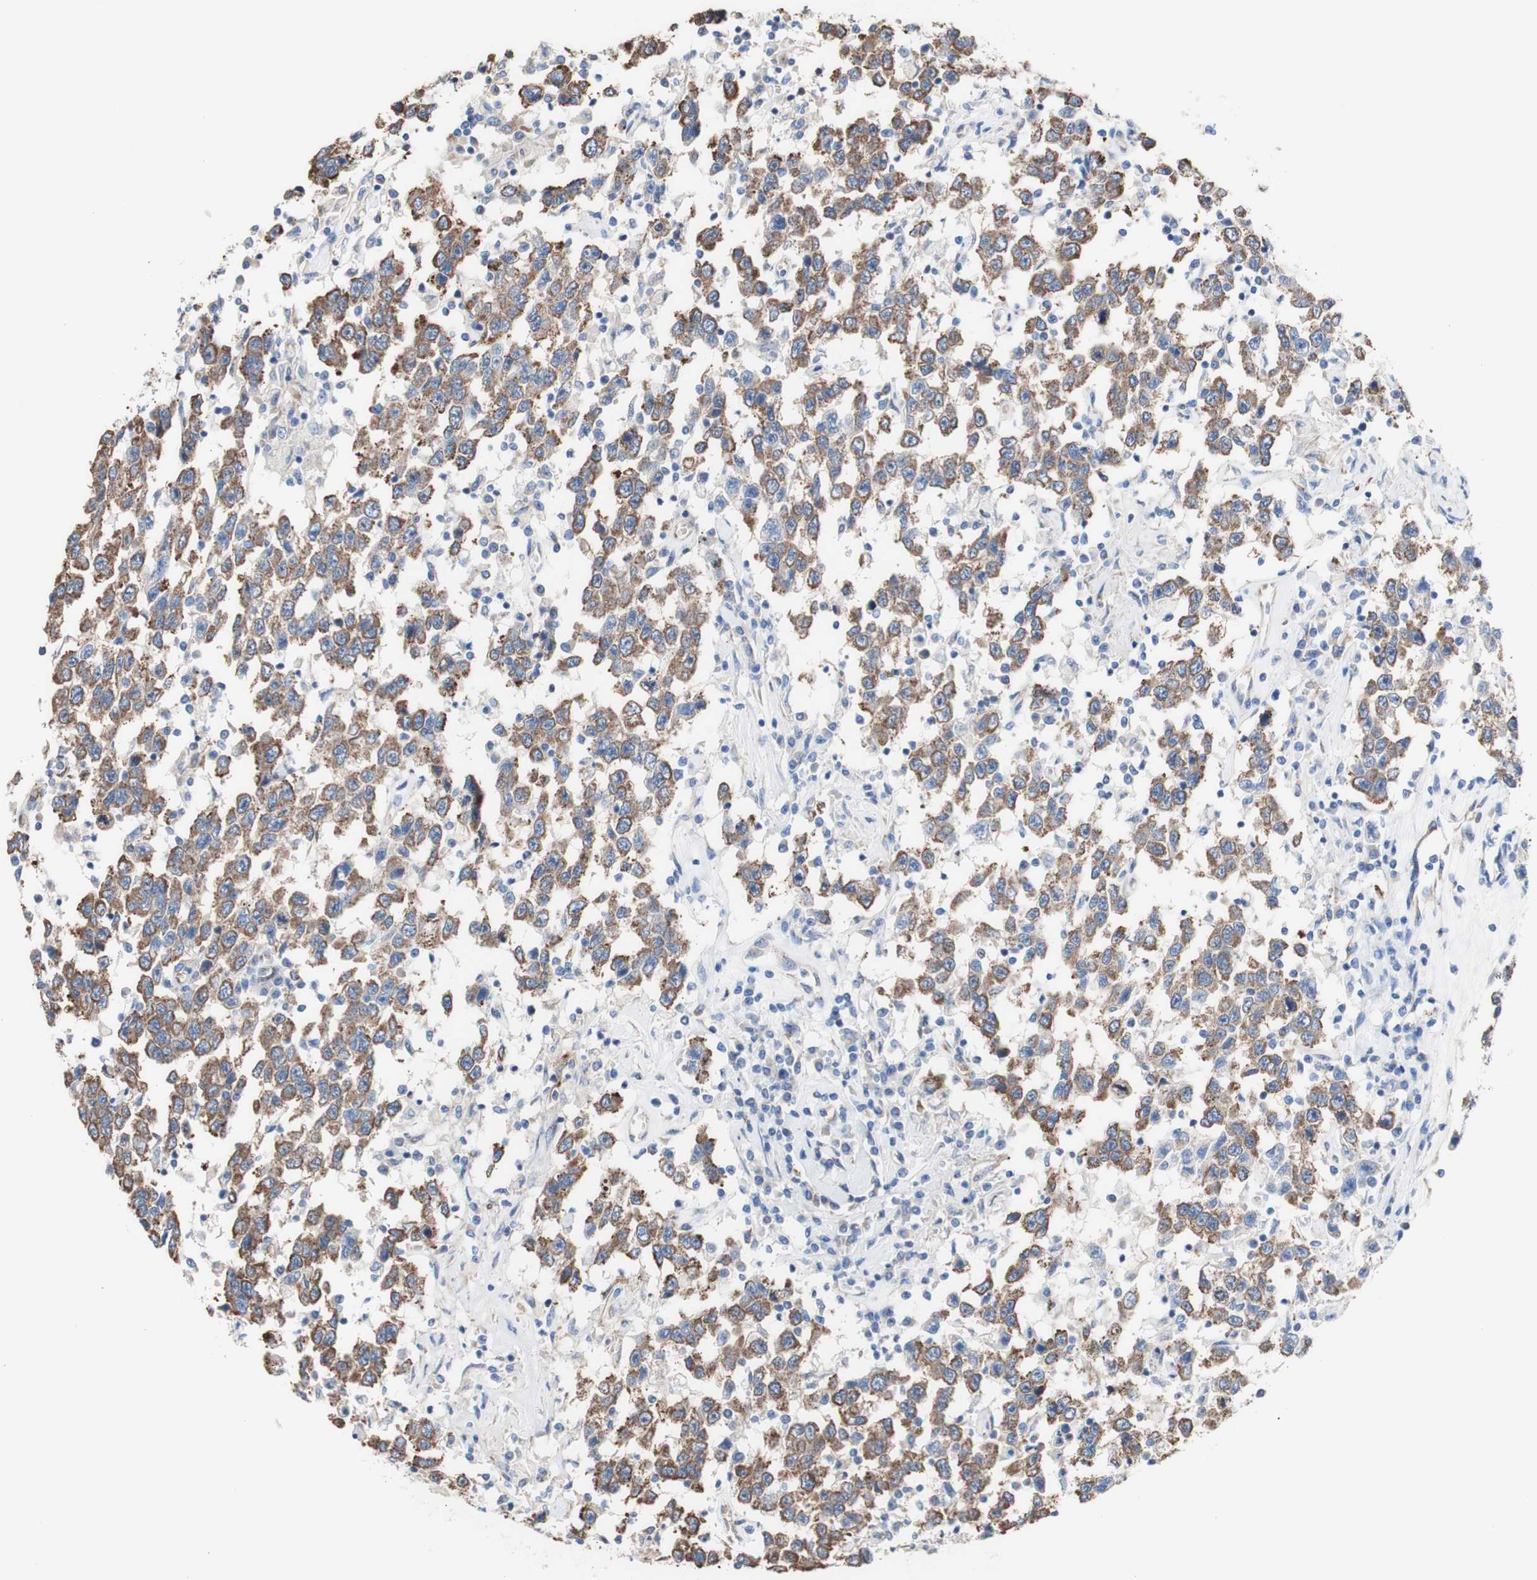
{"staining": {"intensity": "moderate", "quantity": ">75%", "location": "cytoplasmic/membranous"}, "tissue": "testis cancer", "cell_type": "Tumor cells", "image_type": "cancer", "snomed": [{"axis": "morphology", "description": "Seminoma, NOS"}, {"axis": "topography", "description": "Testis"}], "caption": "DAB immunohistochemical staining of seminoma (testis) shows moderate cytoplasmic/membranous protein positivity in approximately >75% of tumor cells.", "gene": "LRIG3", "patient": {"sex": "male", "age": 41}}